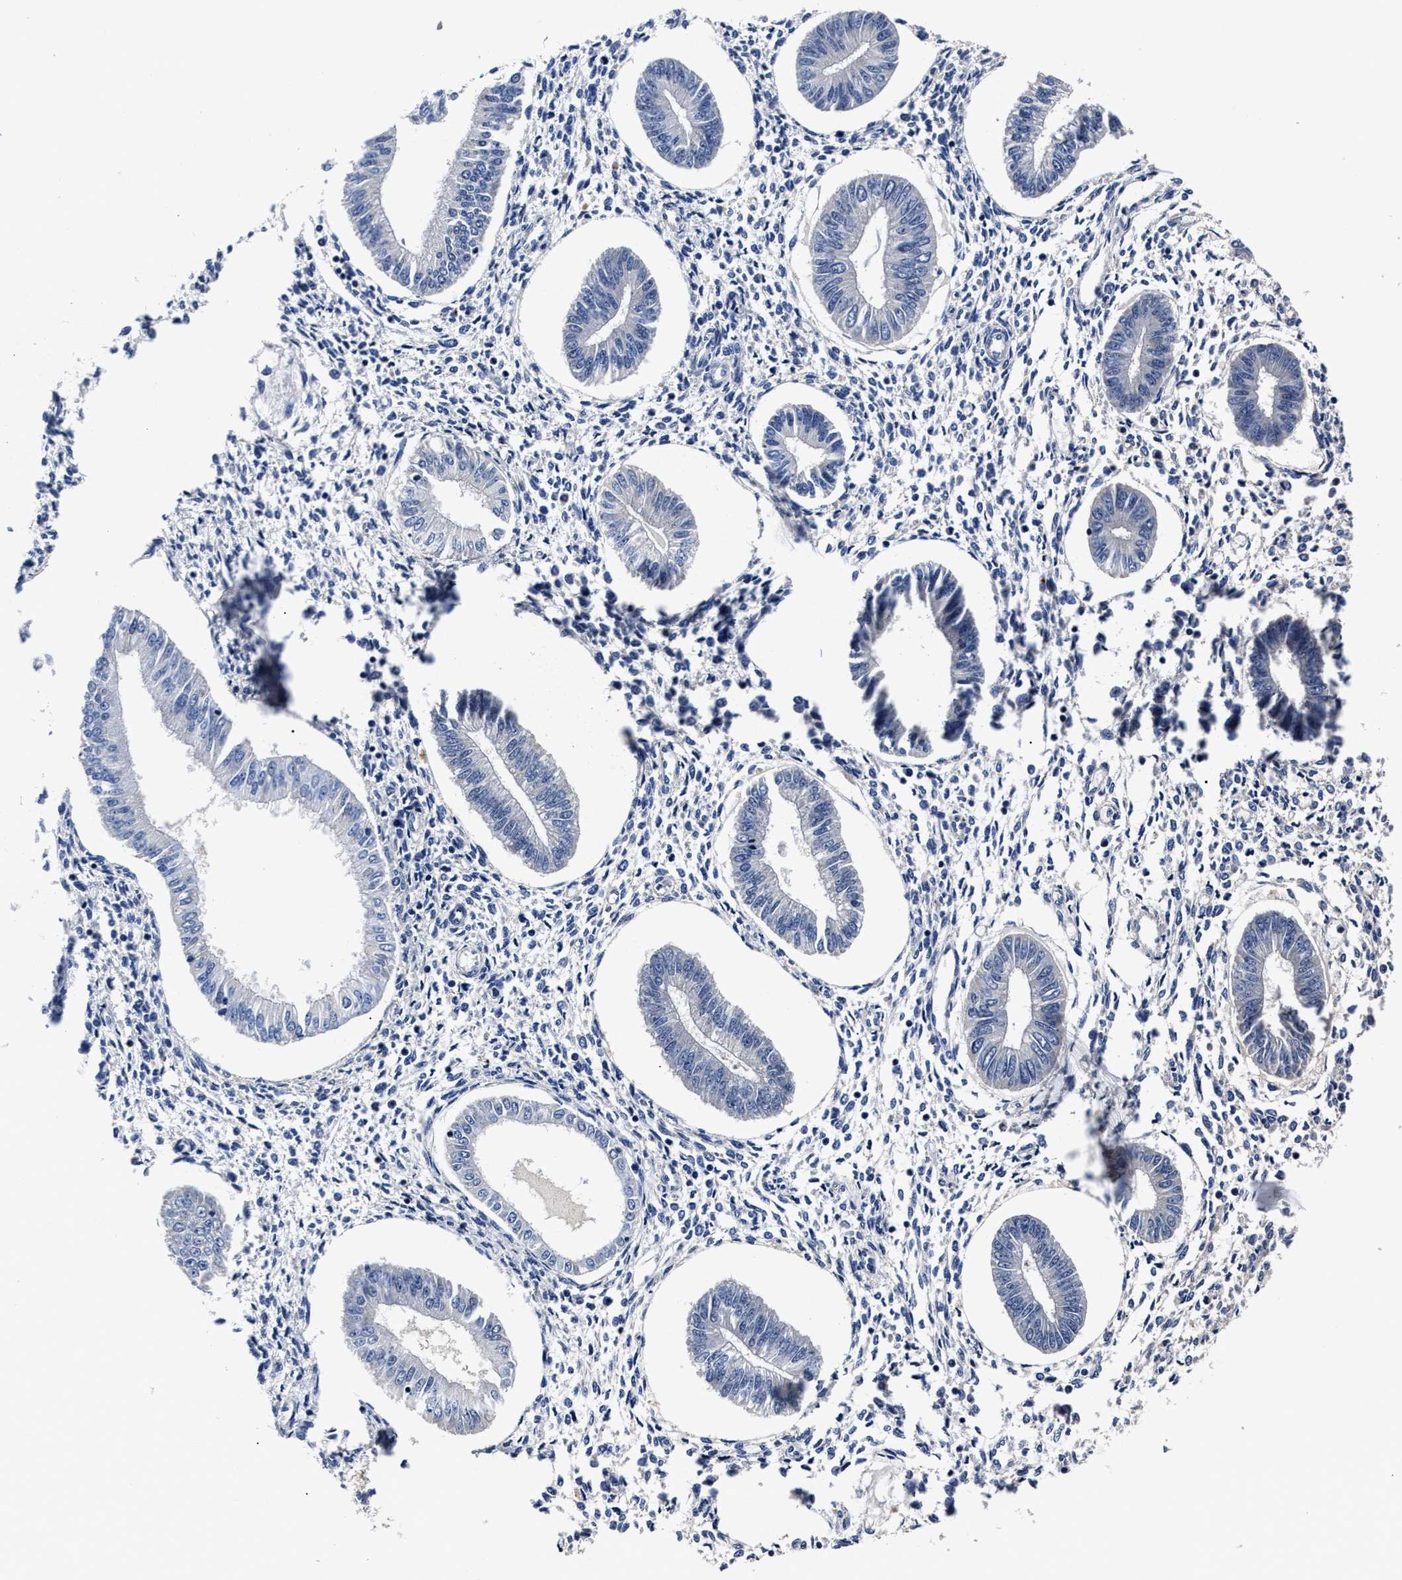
{"staining": {"intensity": "negative", "quantity": "none", "location": "none"}, "tissue": "endometrium", "cell_type": "Cells in endometrial stroma", "image_type": "normal", "snomed": [{"axis": "morphology", "description": "Normal tissue, NOS"}, {"axis": "topography", "description": "Endometrium"}], "caption": "DAB immunohistochemical staining of benign human endometrium displays no significant positivity in cells in endometrial stroma.", "gene": "OLFML2A", "patient": {"sex": "female", "age": 50}}